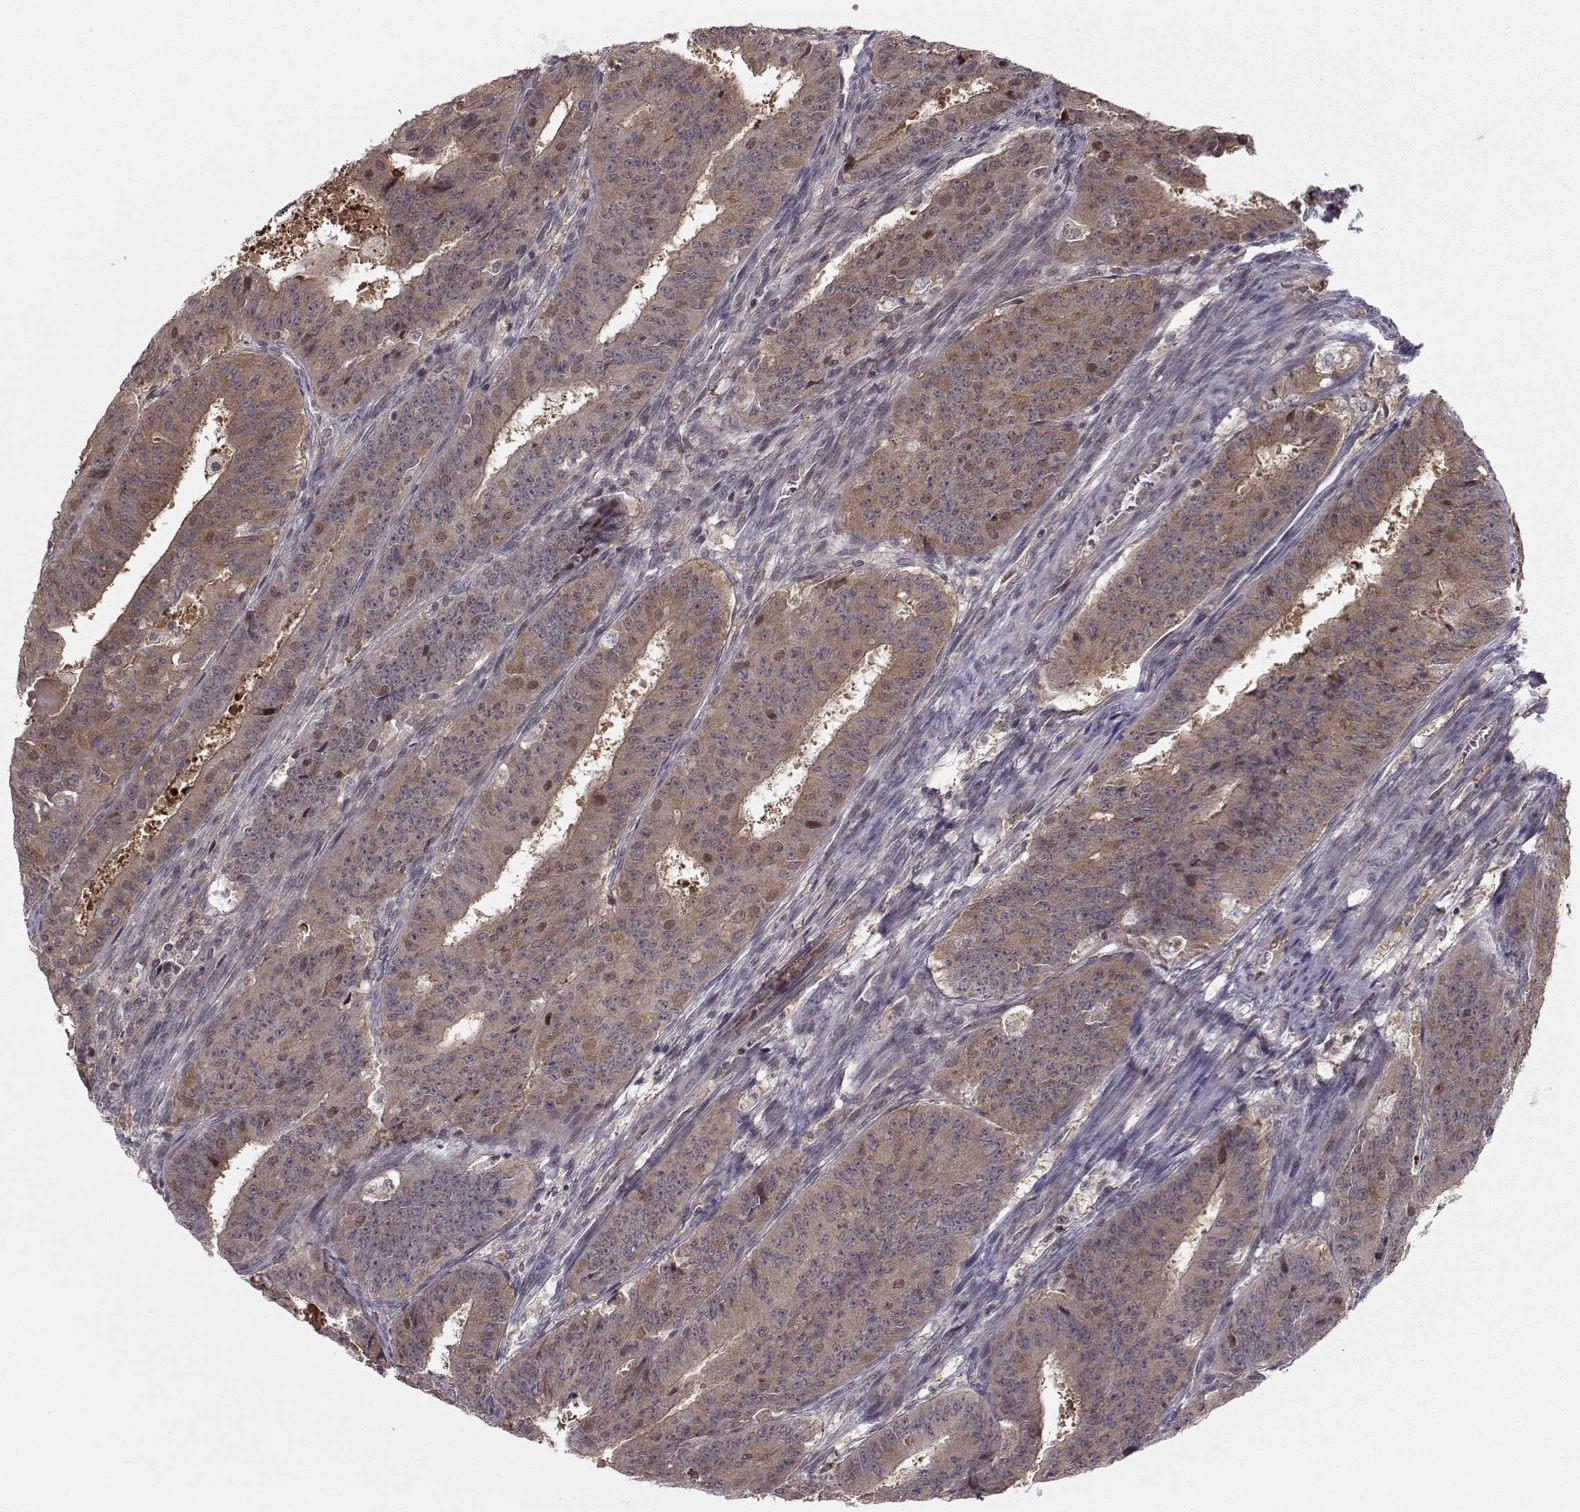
{"staining": {"intensity": "weak", "quantity": ">75%", "location": "cytoplasmic/membranous"}, "tissue": "ovarian cancer", "cell_type": "Tumor cells", "image_type": "cancer", "snomed": [{"axis": "morphology", "description": "Carcinoma, endometroid"}, {"axis": "topography", "description": "Ovary"}], "caption": "The histopathology image demonstrates staining of ovarian endometroid carcinoma, revealing weak cytoplasmic/membranous protein staining (brown color) within tumor cells.", "gene": "PKP2", "patient": {"sex": "female", "age": 42}}